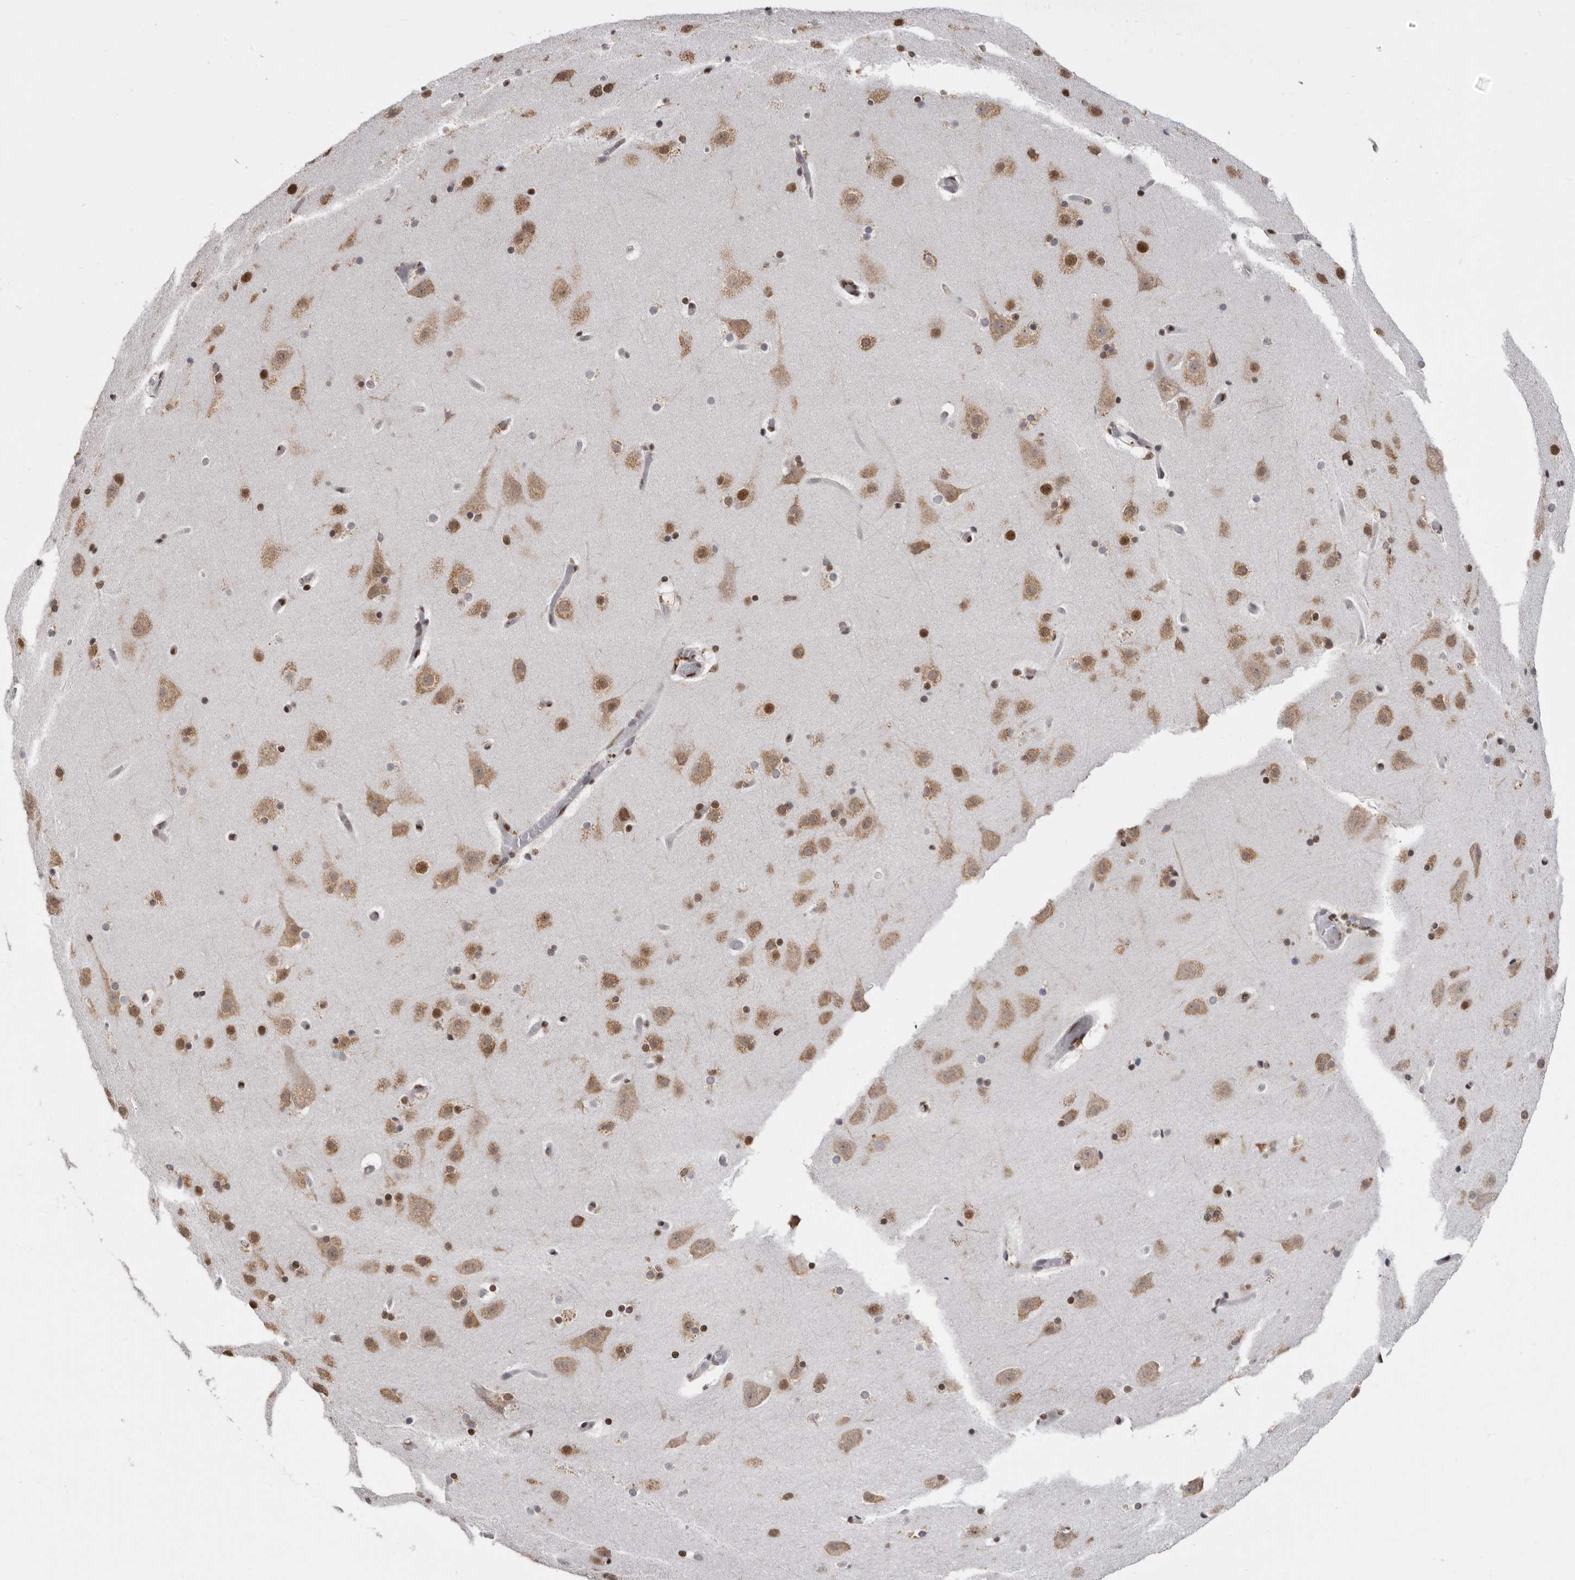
{"staining": {"intensity": "moderate", "quantity": ">75%", "location": "nuclear"}, "tissue": "cerebral cortex", "cell_type": "Endothelial cells", "image_type": "normal", "snomed": [{"axis": "morphology", "description": "Normal tissue, NOS"}, {"axis": "topography", "description": "Cerebral cortex"}], "caption": "Immunohistochemistry (IHC) micrograph of unremarkable cerebral cortex: human cerebral cortex stained using IHC shows medium levels of moderate protein expression localized specifically in the nuclear of endothelial cells, appearing as a nuclear brown color.", "gene": "SCAF4", "patient": {"sex": "male", "age": 57}}